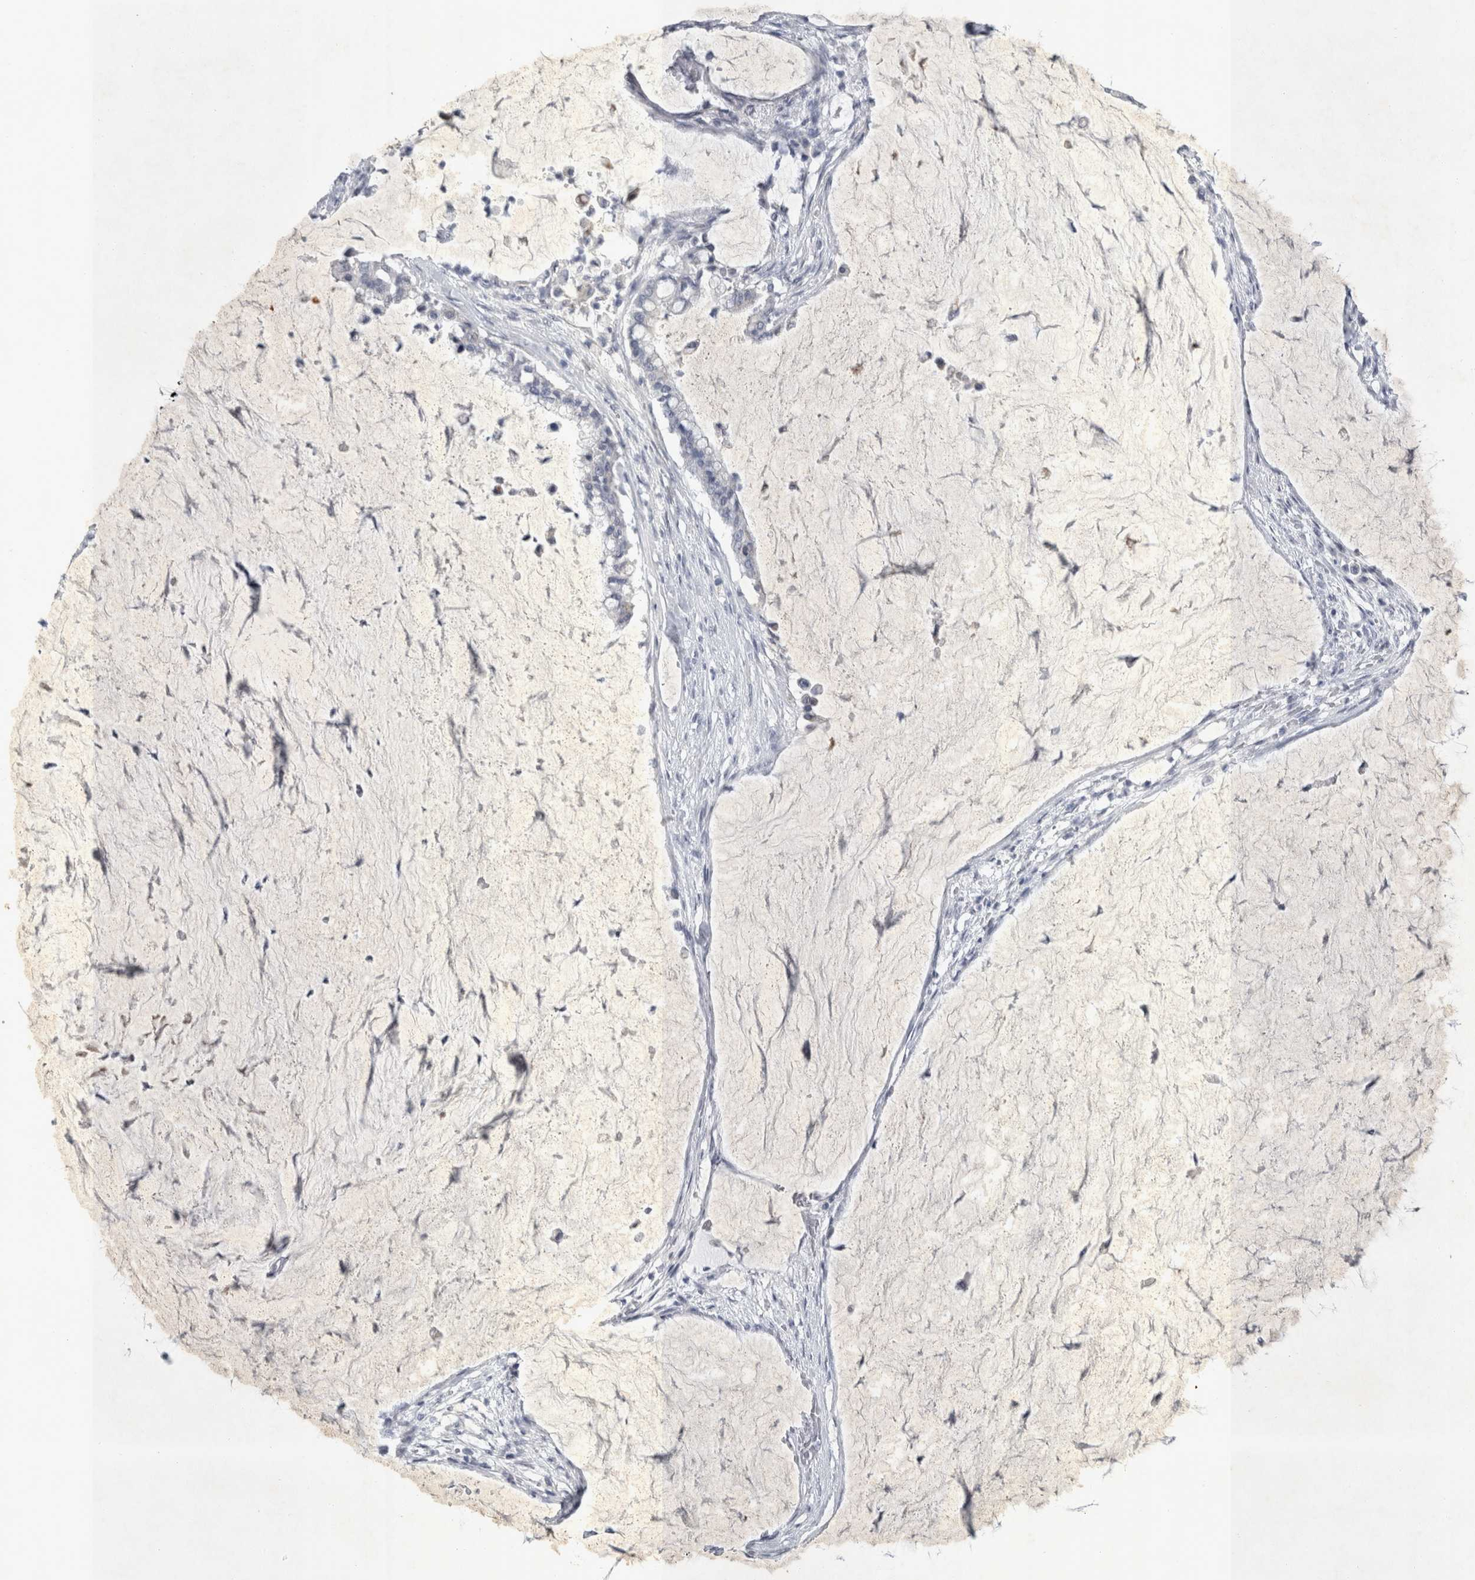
{"staining": {"intensity": "negative", "quantity": "none", "location": "none"}, "tissue": "pancreatic cancer", "cell_type": "Tumor cells", "image_type": "cancer", "snomed": [{"axis": "morphology", "description": "Adenocarcinoma, NOS"}, {"axis": "topography", "description": "Pancreas"}], "caption": "High magnification brightfield microscopy of pancreatic cancer stained with DAB (3,3'-diaminobenzidine) (brown) and counterstained with hematoxylin (blue): tumor cells show no significant staining.", "gene": "FXYD7", "patient": {"sex": "male", "age": 41}}